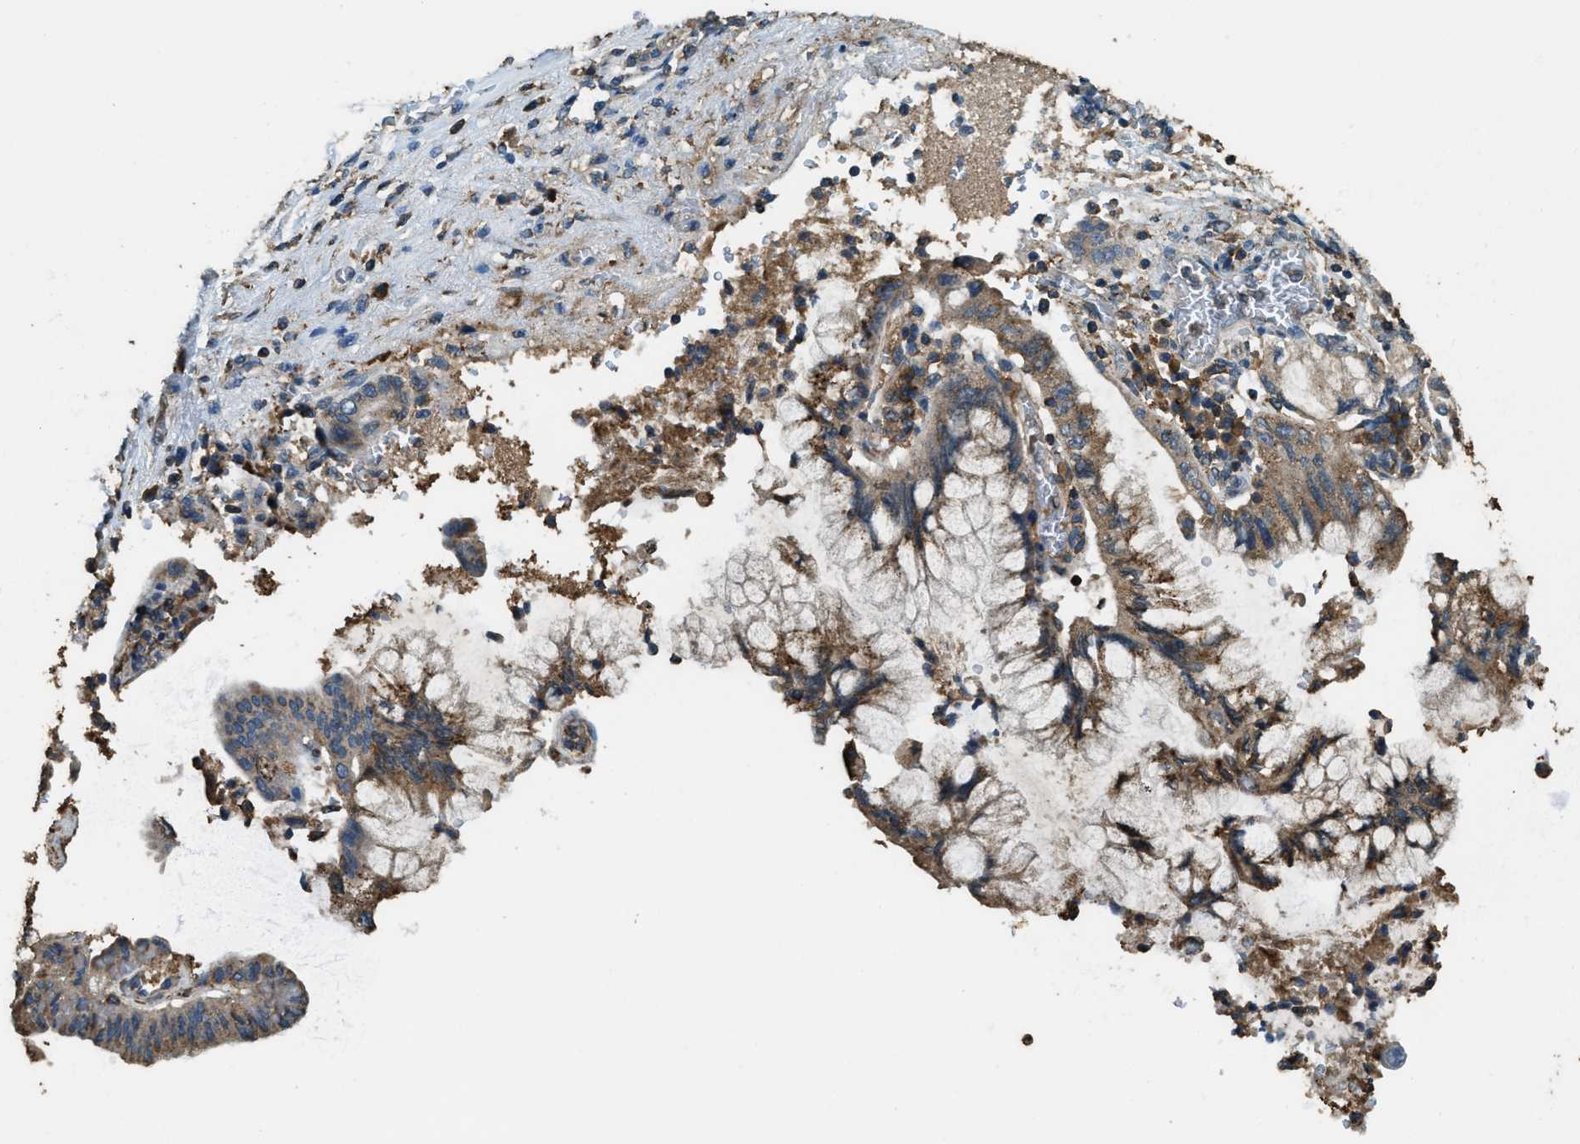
{"staining": {"intensity": "moderate", "quantity": ">75%", "location": "cytoplasmic/membranous"}, "tissue": "pancreatic cancer", "cell_type": "Tumor cells", "image_type": "cancer", "snomed": [{"axis": "morphology", "description": "Adenocarcinoma, NOS"}, {"axis": "topography", "description": "Pancreas"}], "caption": "Protein staining displays moderate cytoplasmic/membranous staining in approximately >75% of tumor cells in pancreatic cancer. (Brightfield microscopy of DAB IHC at high magnification).", "gene": "ERGIC1", "patient": {"sex": "female", "age": 73}}